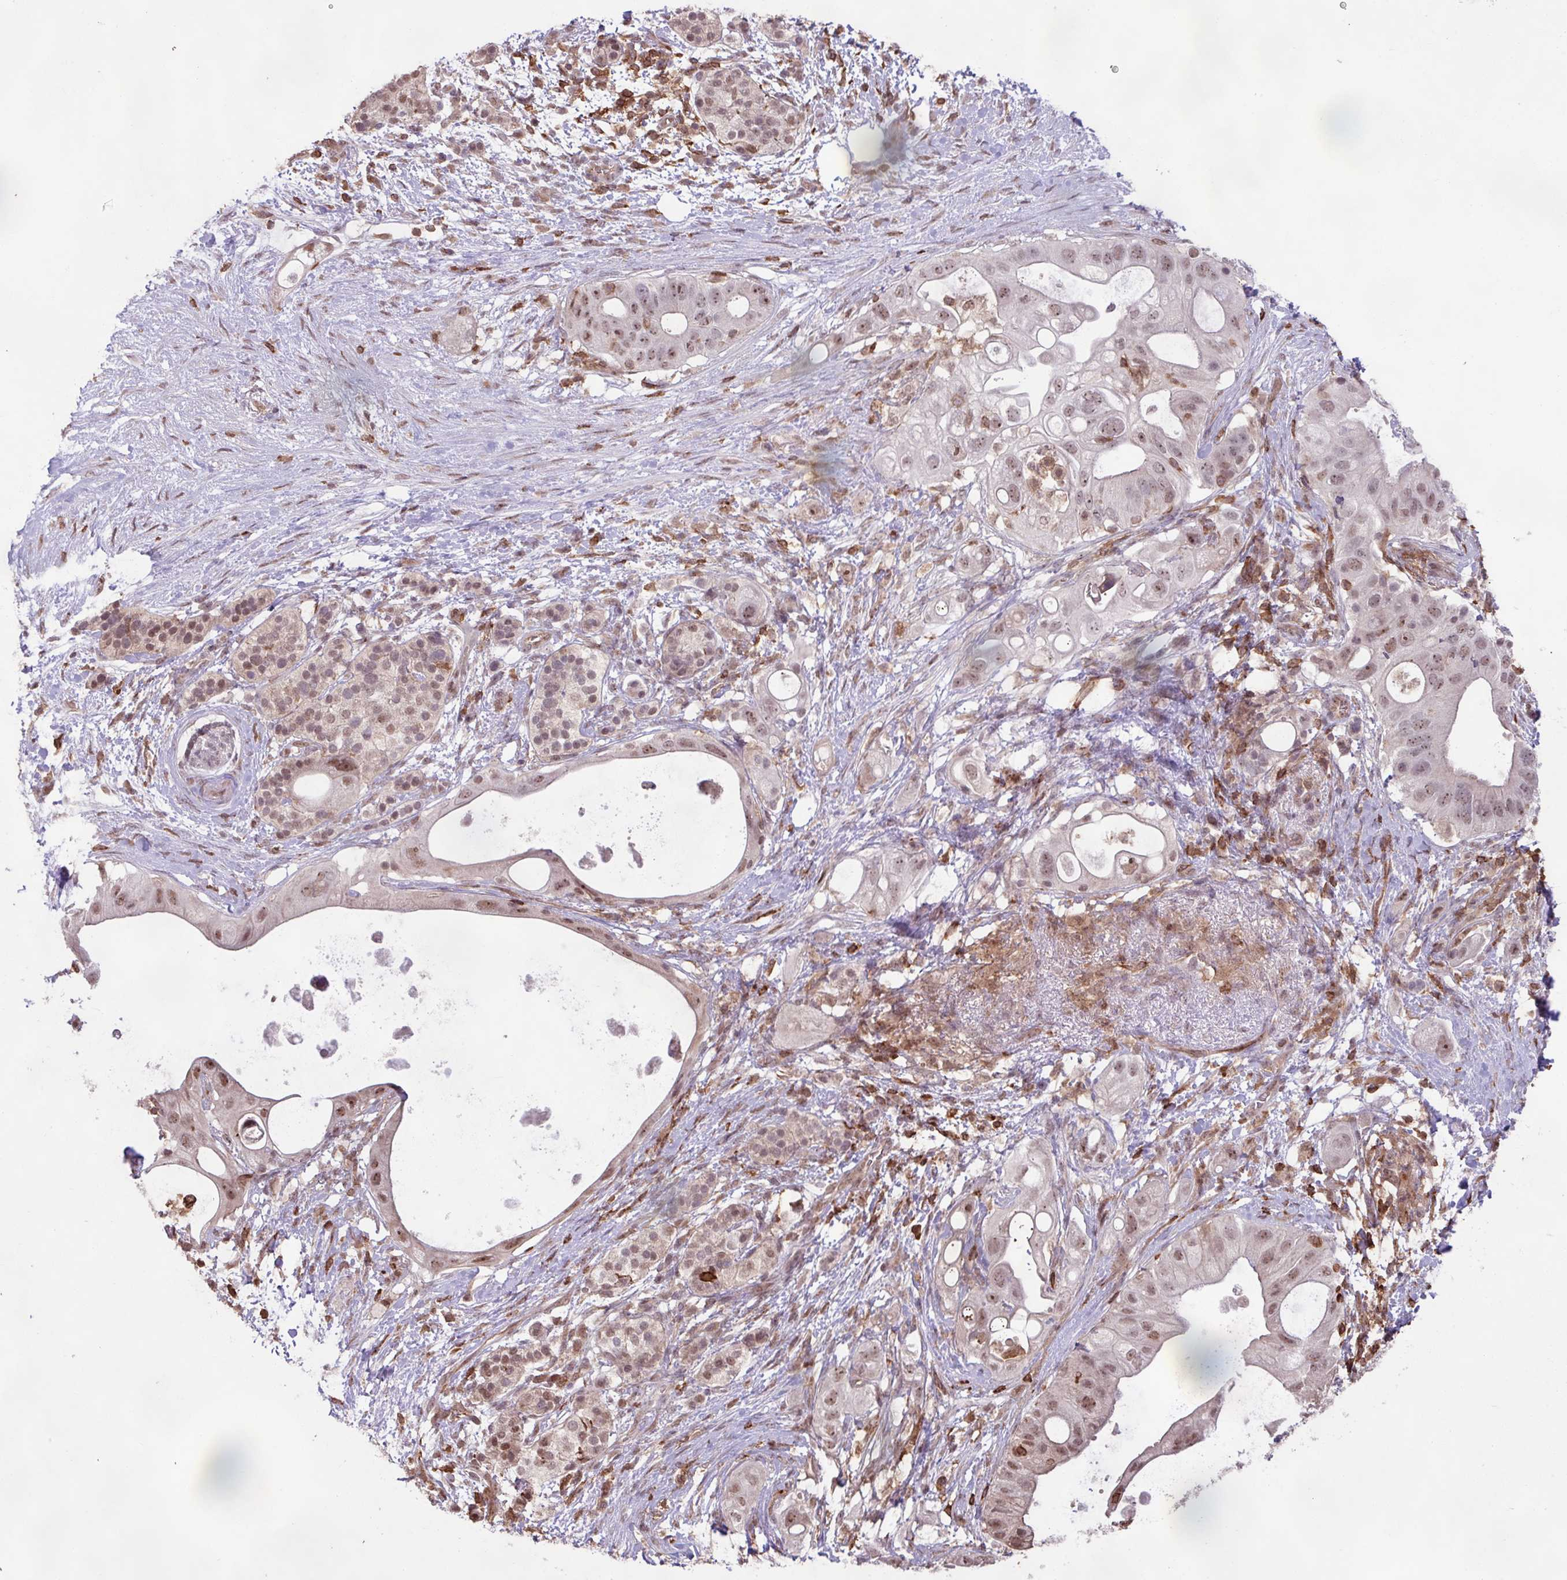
{"staining": {"intensity": "moderate", "quantity": "25%-75%", "location": "nuclear"}, "tissue": "pancreatic cancer", "cell_type": "Tumor cells", "image_type": "cancer", "snomed": [{"axis": "morphology", "description": "Adenocarcinoma, NOS"}, {"axis": "topography", "description": "Pancreas"}], "caption": "Protein expression analysis of human pancreatic cancer reveals moderate nuclear expression in approximately 25%-75% of tumor cells.", "gene": "GON7", "patient": {"sex": "female", "age": 72}}